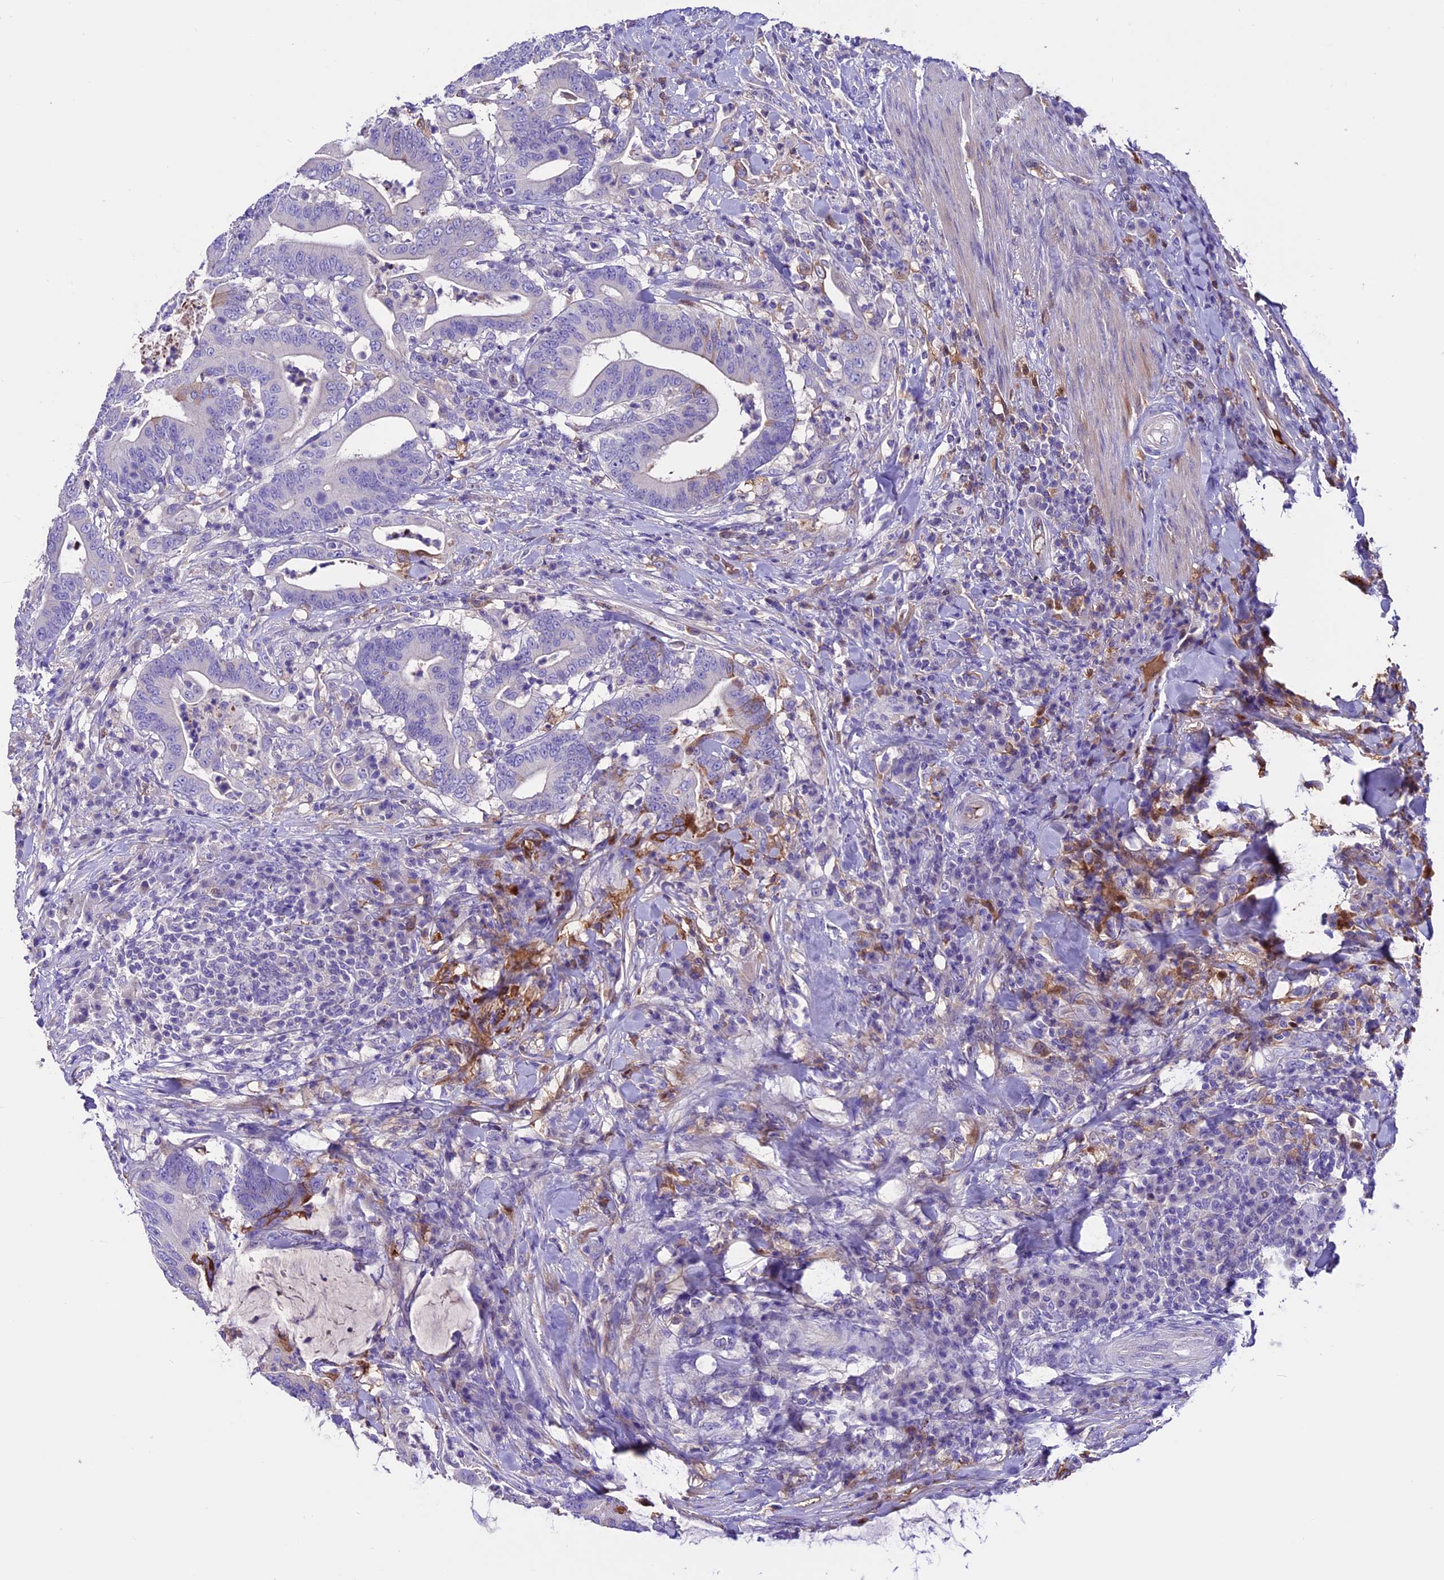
{"staining": {"intensity": "negative", "quantity": "none", "location": "none"}, "tissue": "colorectal cancer", "cell_type": "Tumor cells", "image_type": "cancer", "snomed": [{"axis": "morphology", "description": "Adenocarcinoma, NOS"}, {"axis": "topography", "description": "Colon"}], "caption": "An IHC micrograph of colorectal cancer is shown. There is no staining in tumor cells of colorectal cancer.", "gene": "TCP11L2", "patient": {"sex": "female", "age": 66}}